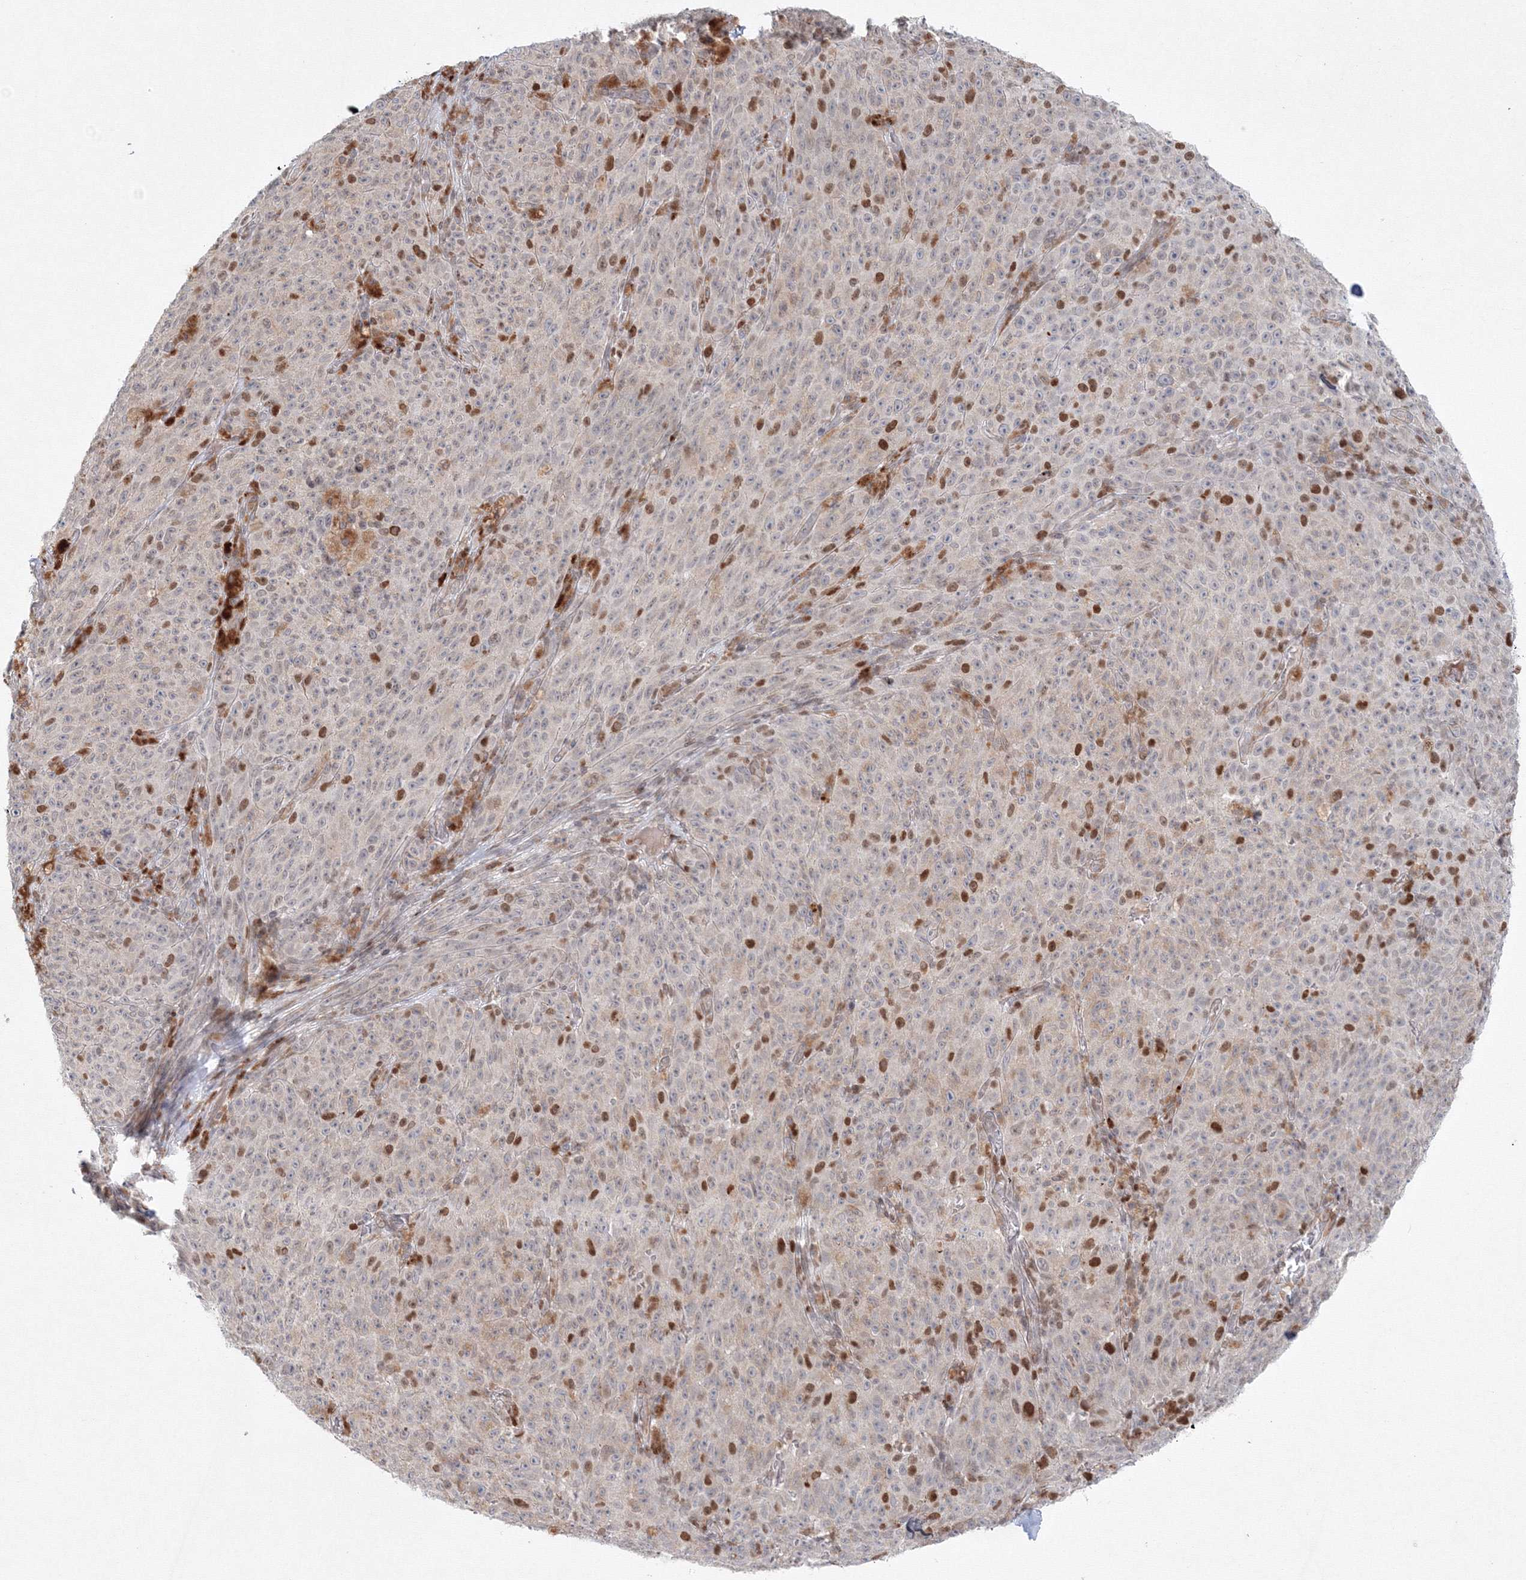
{"staining": {"intensity": "negative", "quantity": "none", "location": "none"}, "tissue": "melanoma", "cell_type": "Tumor cells", "image_type": "cancer", "snomed": [{"axis": "morphology", "description": "Malignant melanoma, NOS"}, {"axis": "topography", "description": "Skin"}], "caption": "Immunohistochemical staining of human malignant melanoma exhibits no significant expression in tumor cells. The staining is performed using DAB brown chromogen with nuclei counter-stained in using hematoxylin.", "gene": "KIF4A", "patient": {"sex": "female", "age": 82}}